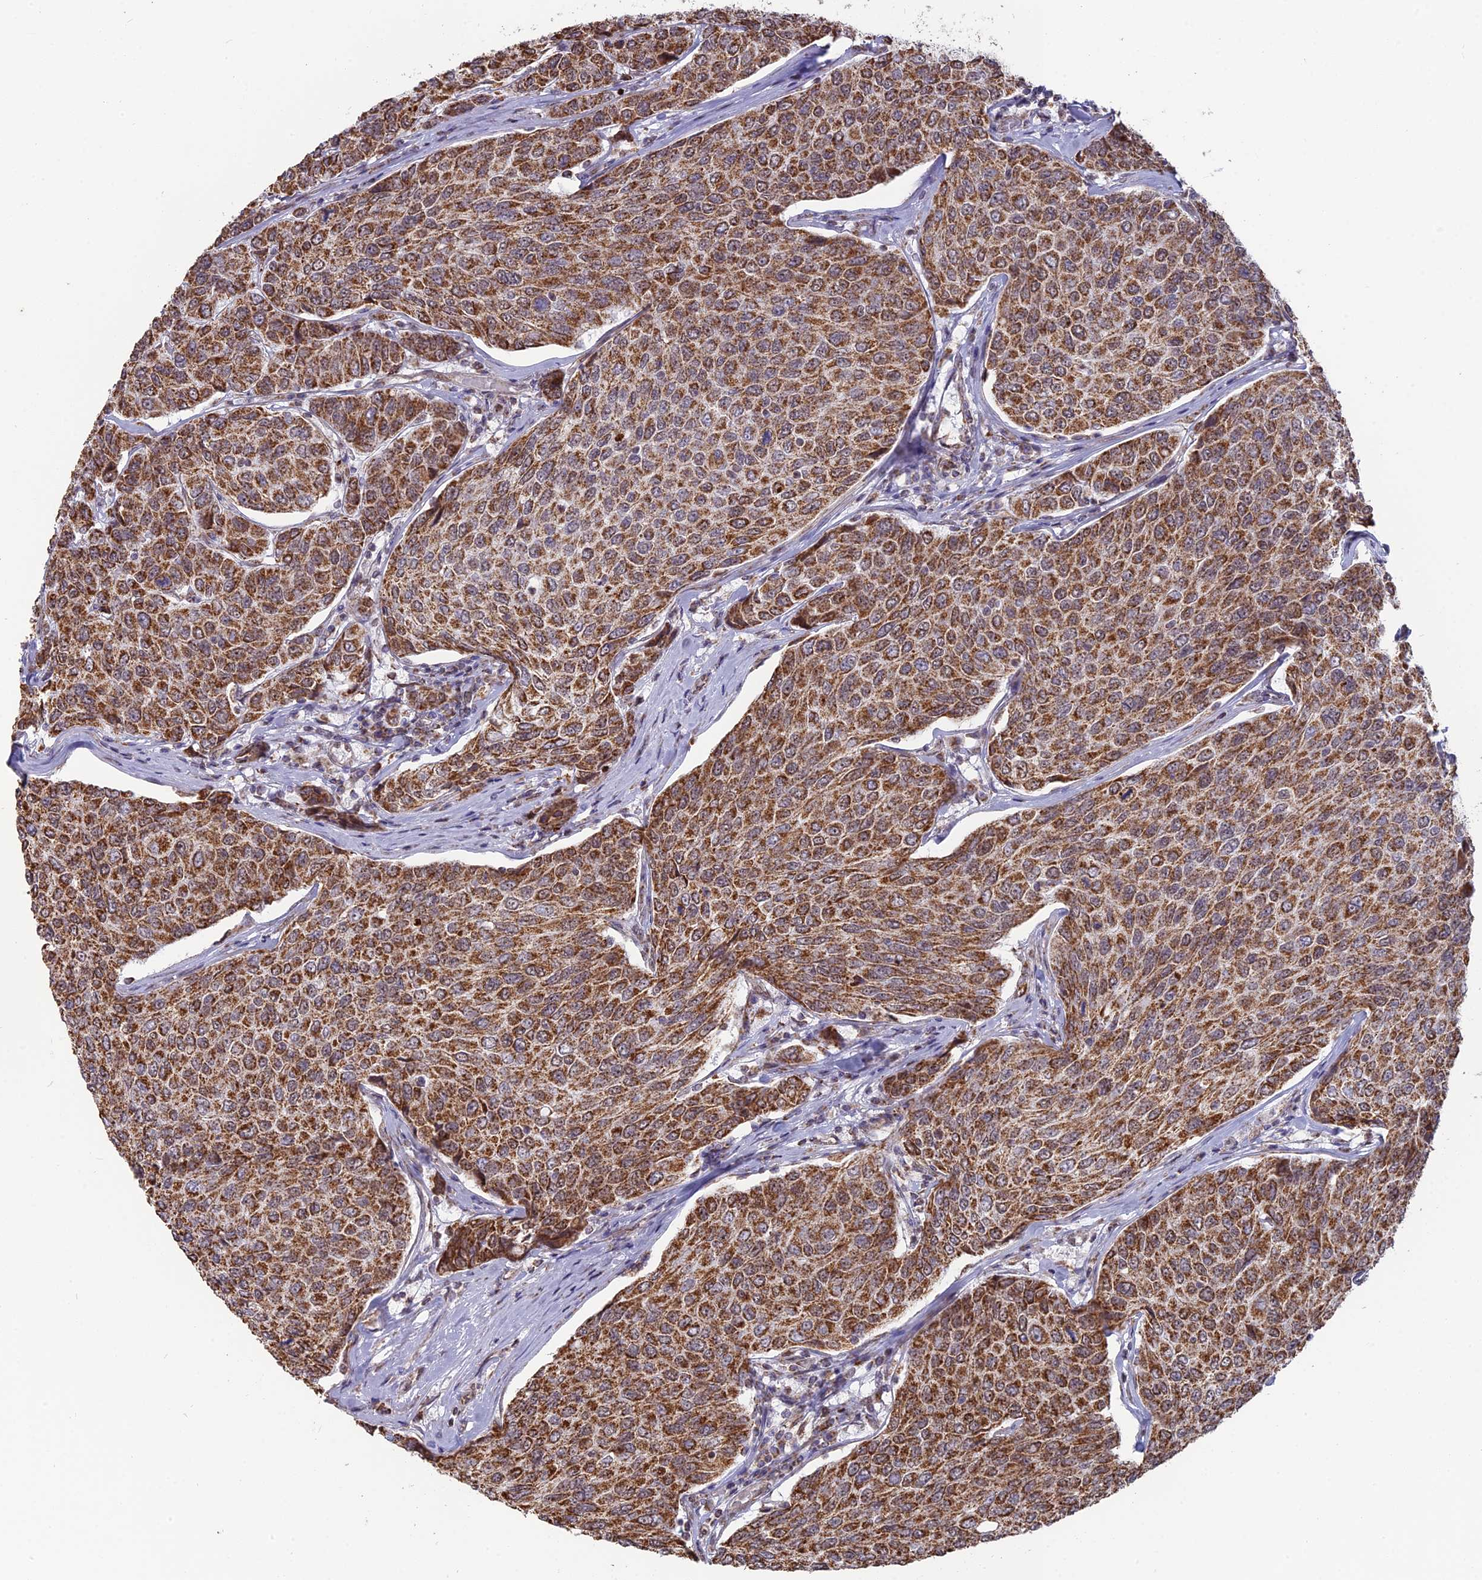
{"staining": {"intensity": "strong", "quantity": ">75%", "location": "cytoplasmic/membranous"}, "tissue": "breast cancer", "cell_type": "Tumor cells", "image_type": "cancer", "snomed": [{"axis": "morphology", "description": "Duct carcinoma"}, {"axis": "topography", "description": "Breast"}], "caption": "A brown stain shows strong cytoplasmic/membranous expression of a protein in invasive ductal carcinoma (breast) tumor cells.", "gene": "ARHGAP40", "patient": {"sex": "female", "age": 55}}